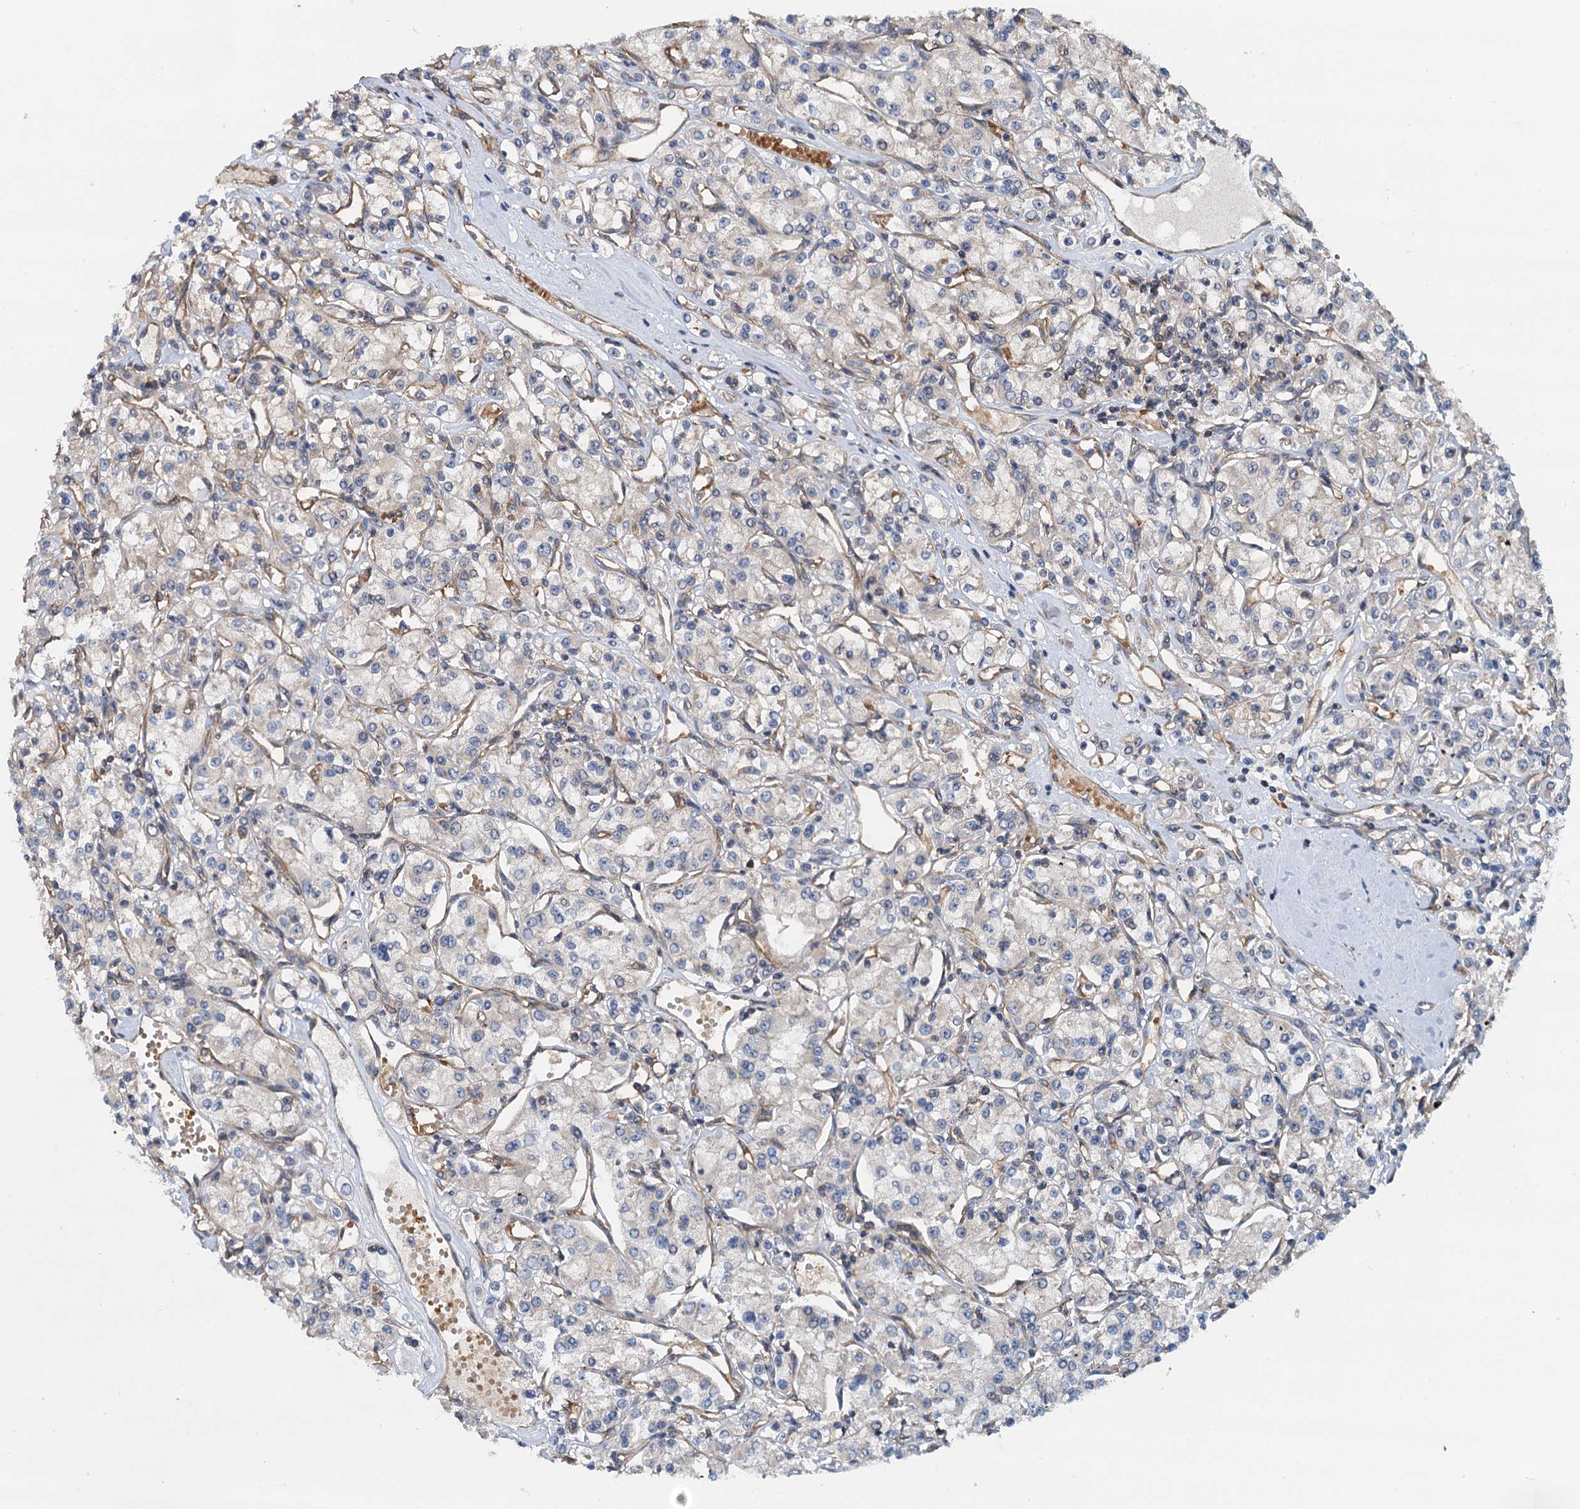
{"staining": {"intensity": "negative", "quantity": "none", "location": "none"}, "tissue": "renal cancer", "cell_type": "Tumor cells", "image_type": "cancer", "snomed": [{"axis": "morphology", "description": "Adenocarcinoma, NOS"}, {"axis": "topography", "description": "Kidney"}], "caption": "This photomicrograph is of renal cancer (adenocarcinoma) stained with immunohistochemistry to label a protein in brown with the nuclei are counter-stained blue. There is no expression in tumor cells.", "gene": "ROGDI", "patient": {"sex": "female", "age": 59}}